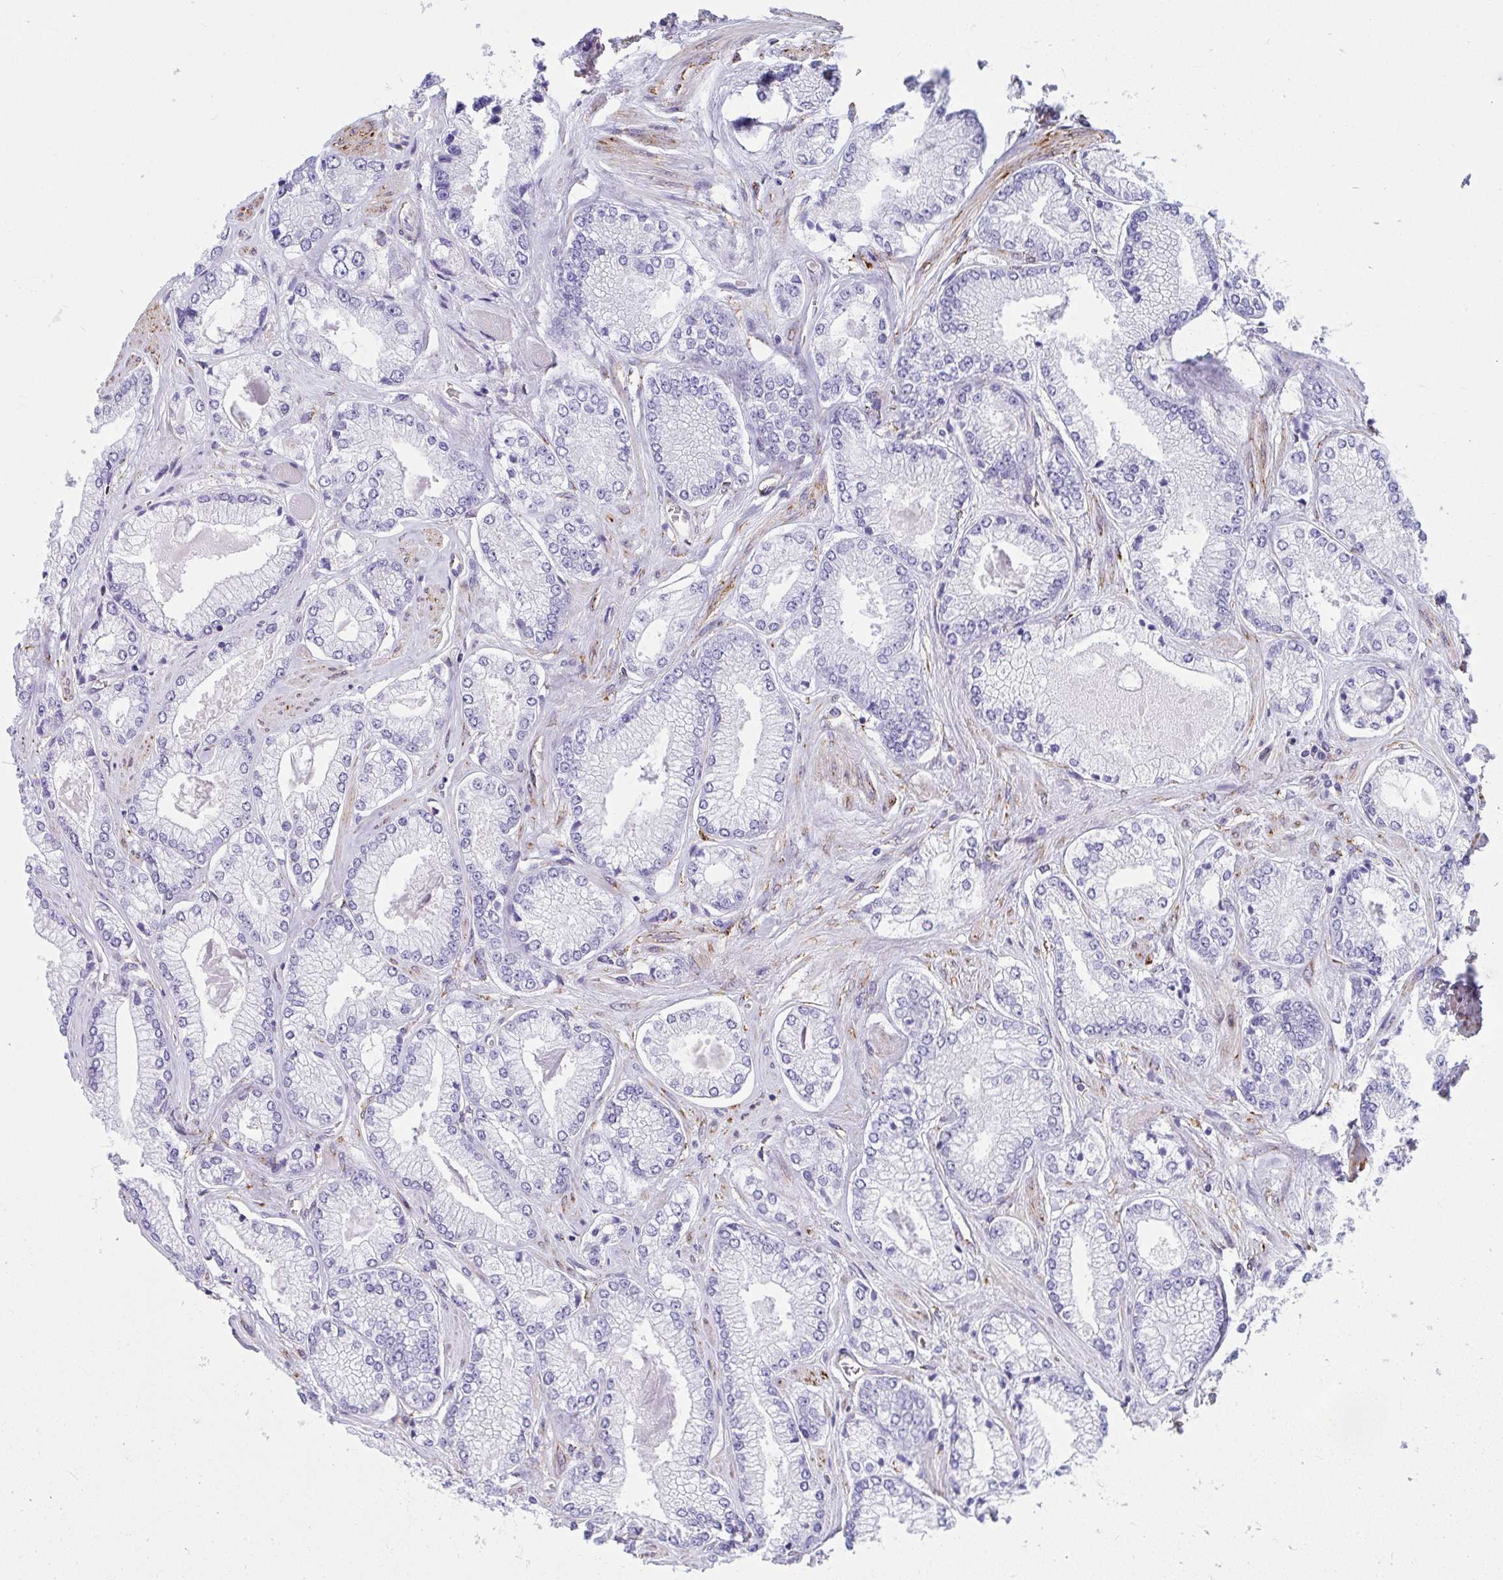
{"staining": {"intensity": "negative", "quantity": "none", "location": "none"}, "tissue": "prostate cancer", "cell_type": "Tumor cells", "image_type": "cancer", "snomed": [{"axis": "morphology", "description": "Adenocarcinoma, Low grade"}, {"axis": "topography", "description": "Prostate"}], "caption": "Photomicrograph shows no significant protein staining in tumor cells of low-grade adenocarcinoma (prostate). (DAB immunohistochemistry (IHC), high magnification).", "gene": "ASPH", "patient": {"sex": "male", "age": 67}}